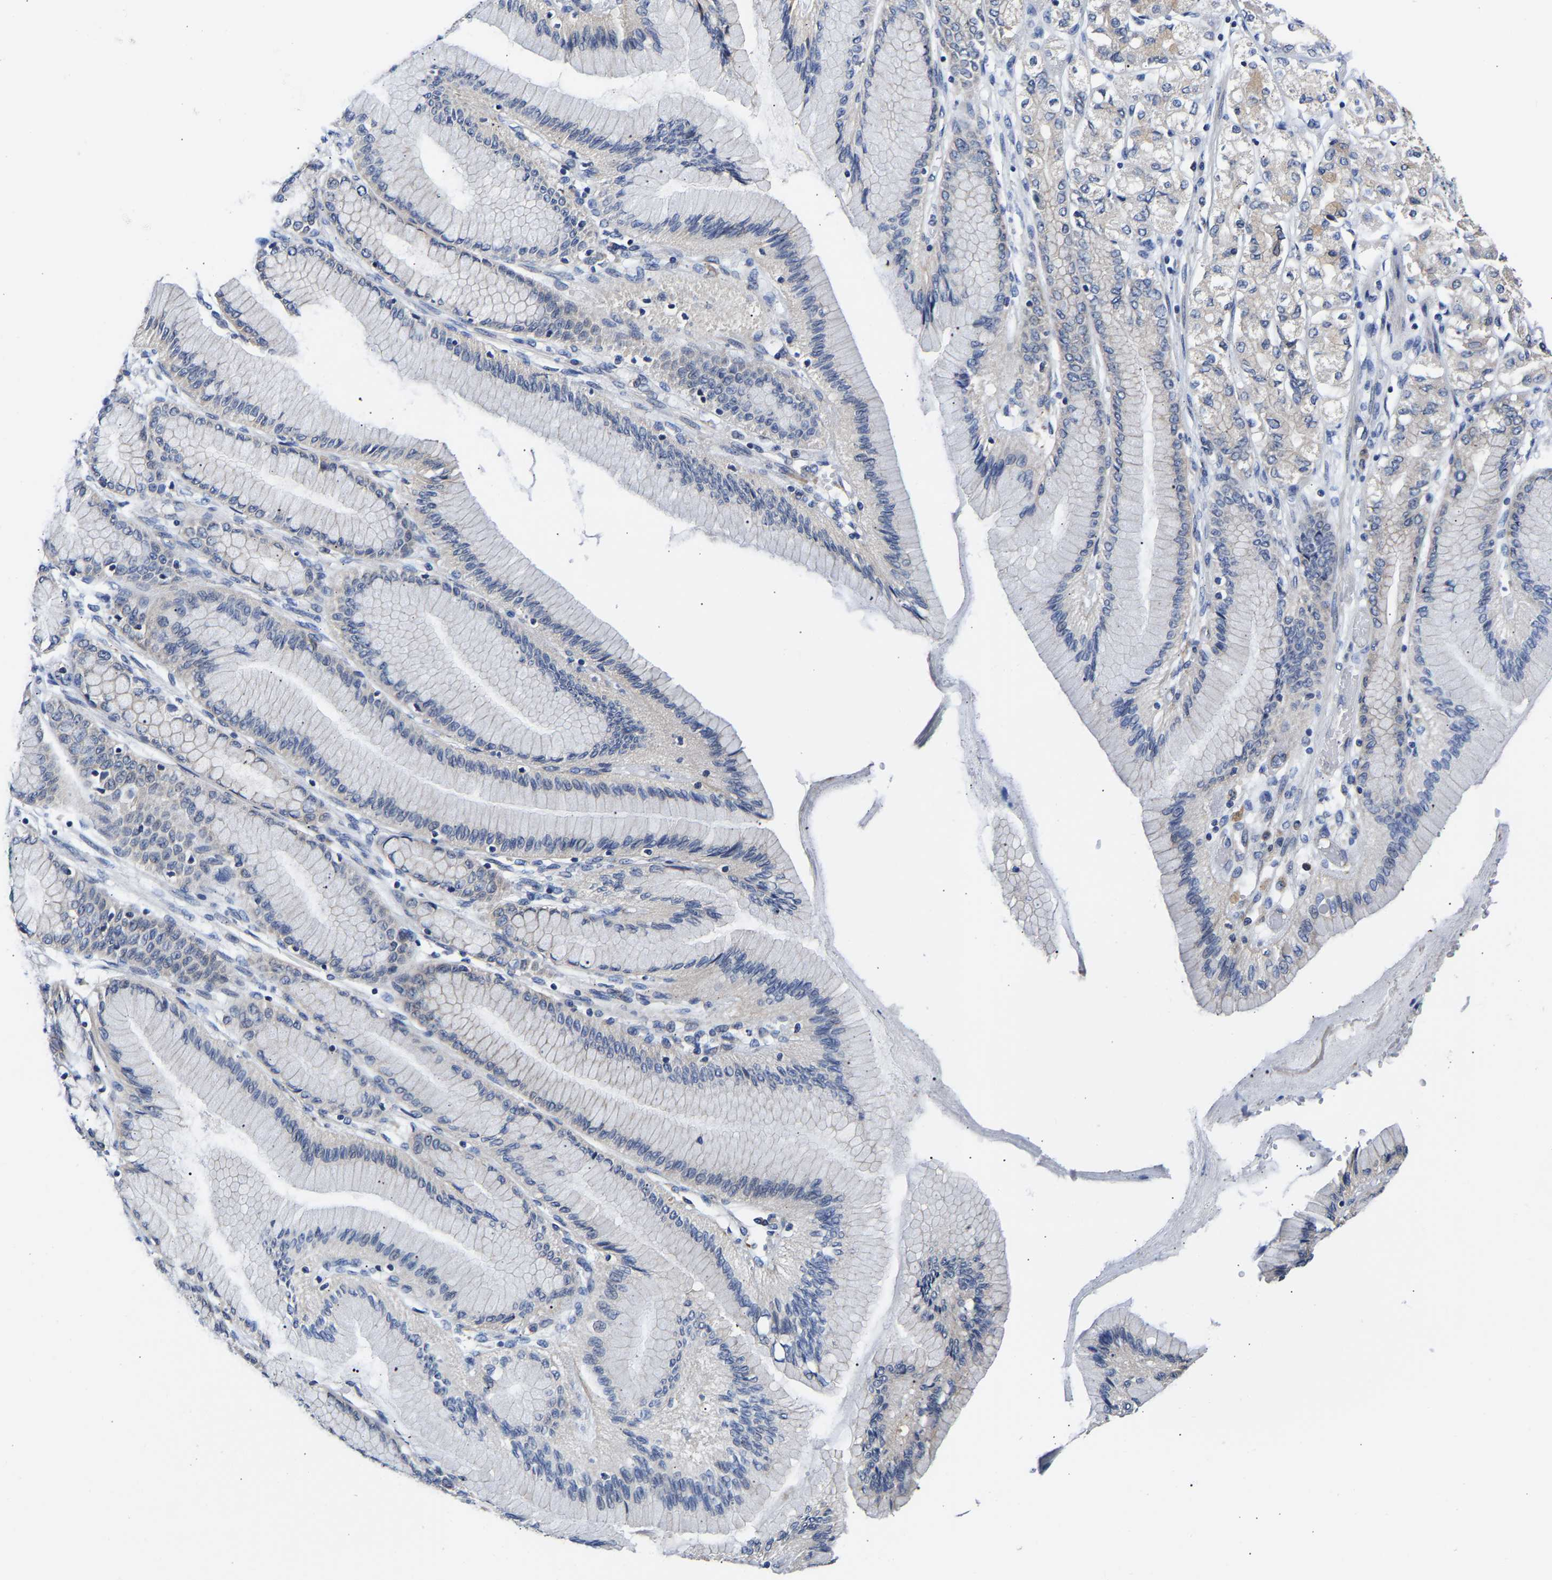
{"staining": {"intensity": "weak", "quantity": "<25%", "location": "cytoplasmic/membranous"}, "tissue": "stomach cancer", "cell_type": "Tumor cells", "image_type": "cancer", "snomed": [{"axis": "morphology", "description": "Adenocarcinoma, NOS"}, {"axis": "topography", "description": "Stomach"}], "caption": "Immunohistochemical staining of stomach adenocarcinoma exhibits no significant expression in tumor cells.", "gene": "CCDC6", "patient": {"sex": "female", "age": 65}}